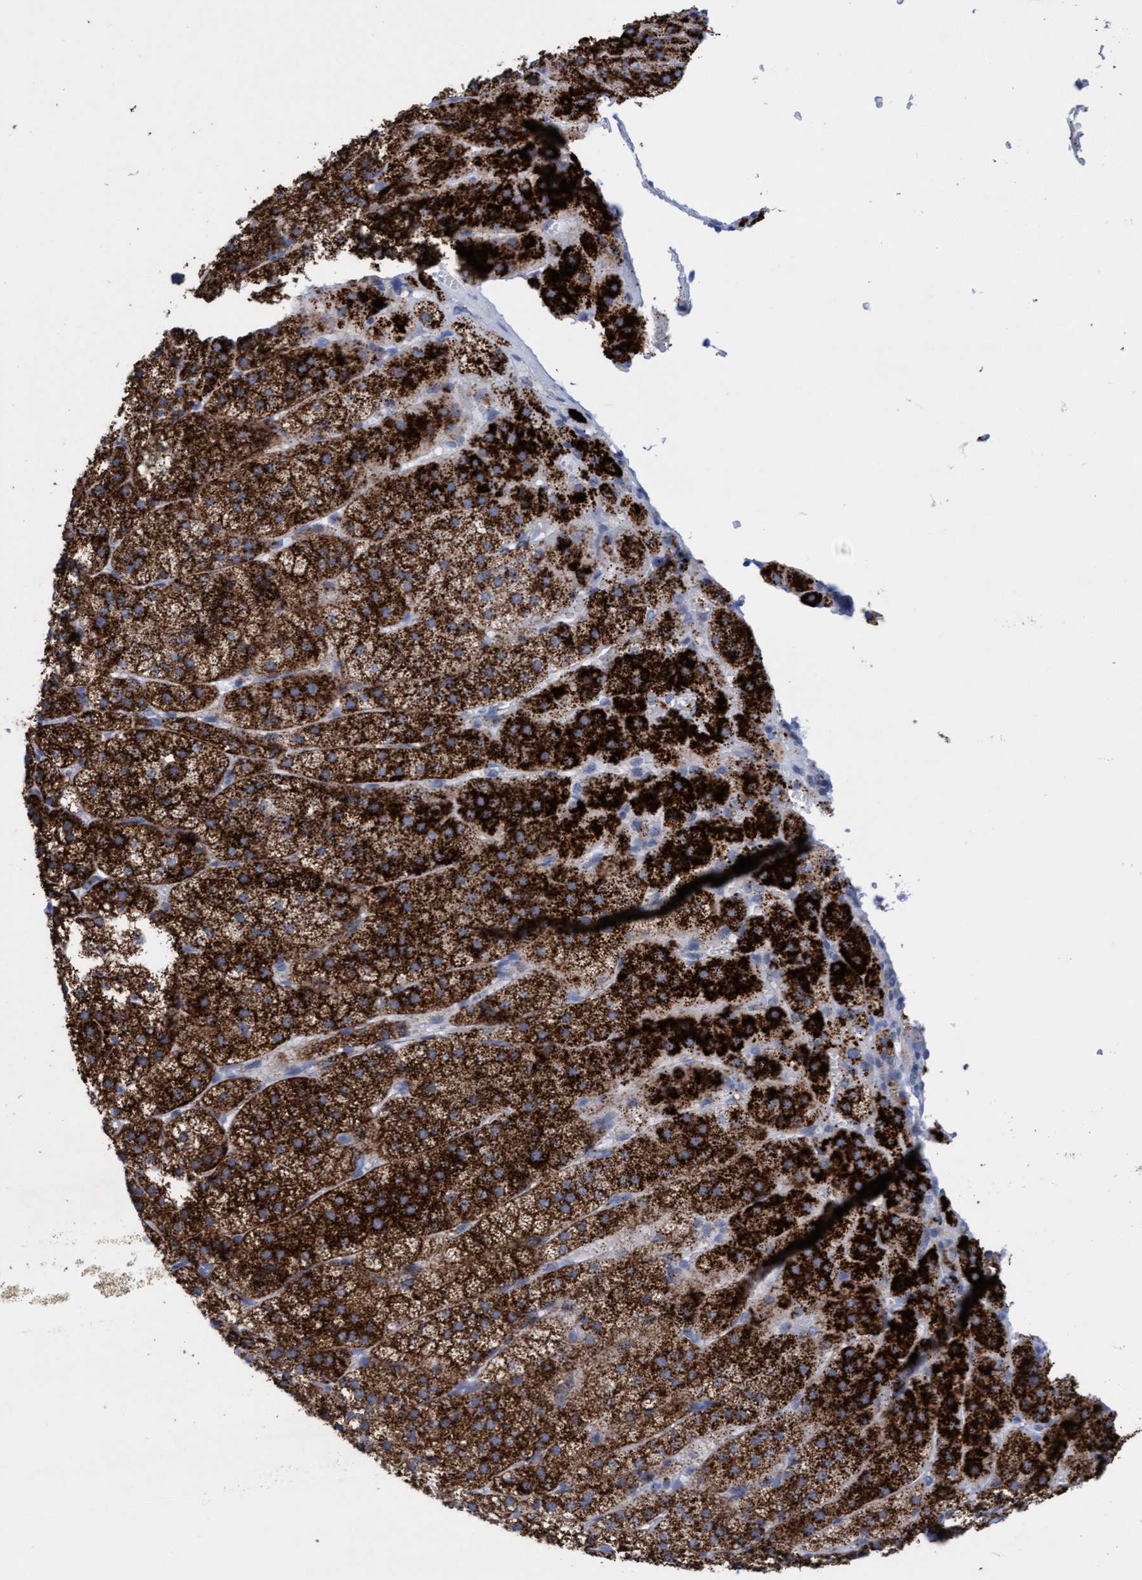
{"staining": {"intensity": "strong", "quantity": ">75%", "location": "cytoplasmic/membranous"}, "tissue": "adrenal gland", "cell_type": "Glandular cells", "image_type": "normal", "snomed": [{"axis": "morphology", "description": "Normal tissue, NOS"}, {"axis": "topography", "description": "Adrenal gland"}], "caption": "Human adrenal gland stained for a protein (brown) demonstrates strong cytoplasmic/membranous positive positivity in approximately >75% of glandular cells.", "gene": "SGSH", "patient": {"sex": "female", "age": 44}}